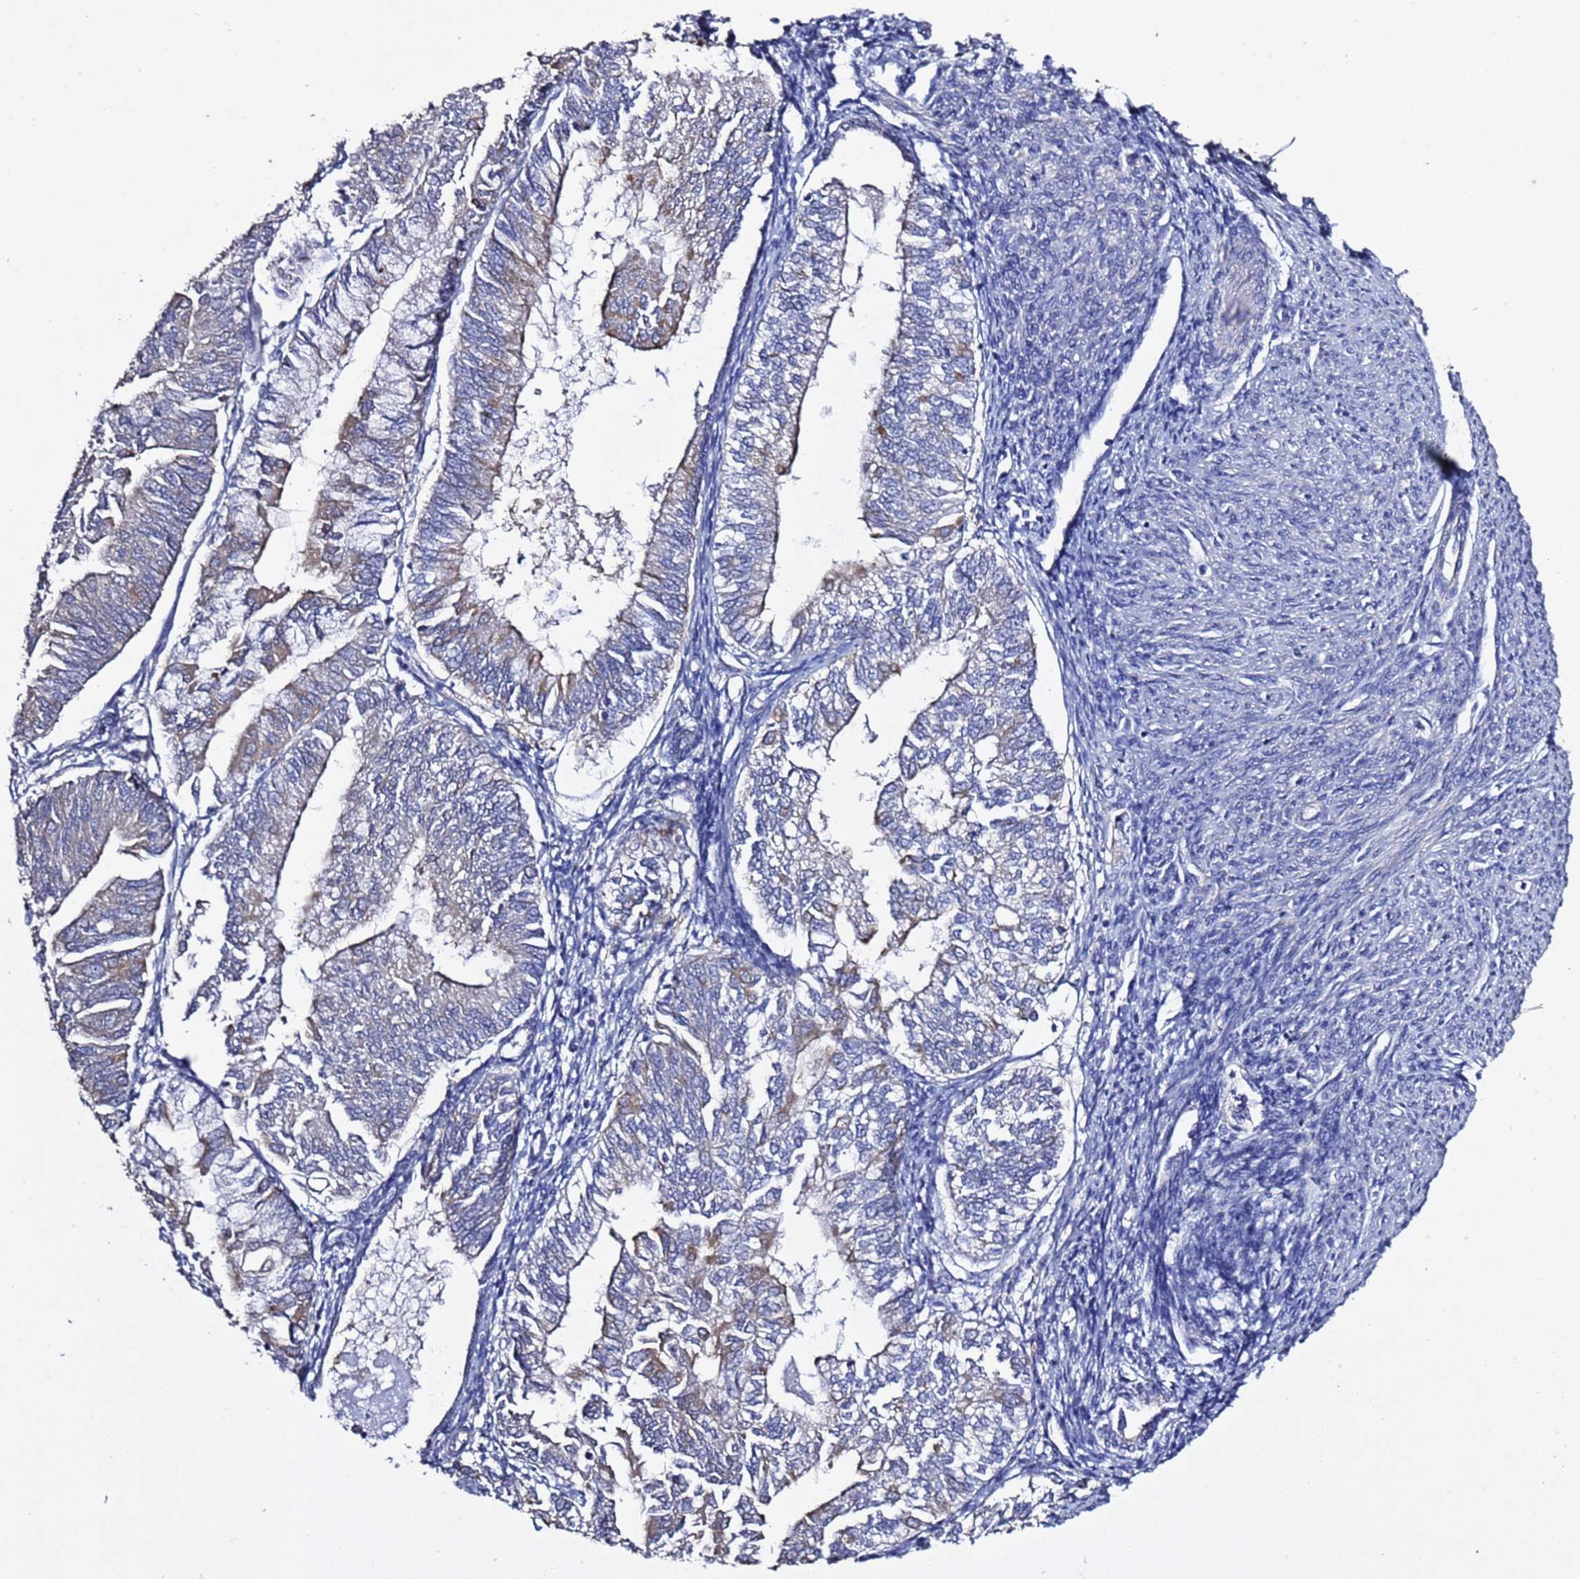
{"staining": {"intensity": "weak", "quantity": "<25%", "location": "cytoplasmic/membranous"}, "tissue": "smooth muscle", "cell_type": "Smooth muscle cells", "image_type": "normal", "snomed": [{"axis": "morphology", "description": "Normal tissue, NOS"}, {"axis": "topography", "description": "Smooth muscle"}, {"axis": "topography", "description": "Uterus"}], "caption": "IHC image of benign smooth muscle stained for a protein (brown), which exhibits no positivity in smooth muscle cells.", "gene": "RABL2A", "patient": {"sex": "female", "age": 59}}